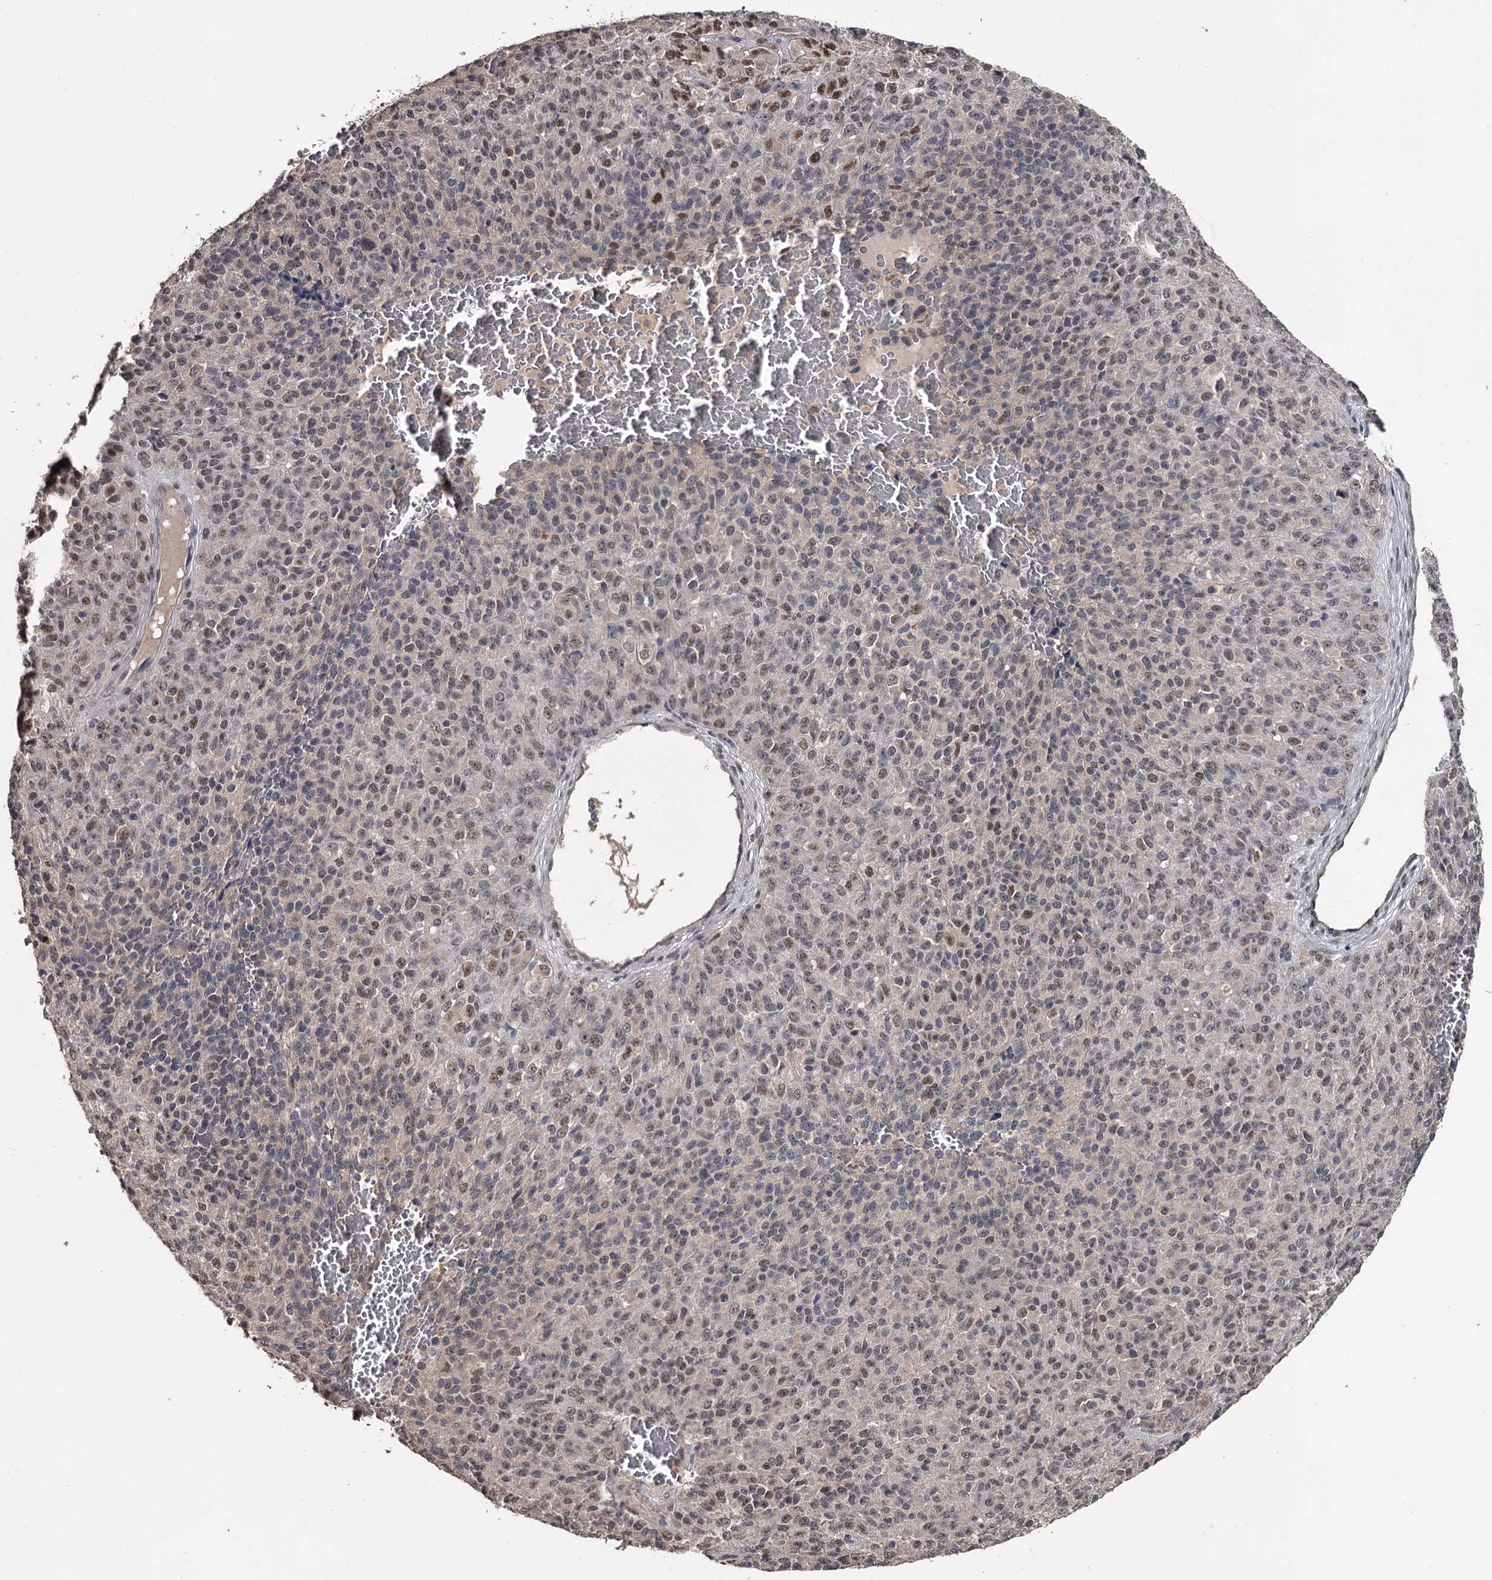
{"staining": {"intensity": "moderate", "quantity": "25%-75%", "location": "nuclear"}, "tissue": "melanoma", "cell_type": "Tumor cells", "image_type": "cancer", "snomed": [{"axis": "morphology", "description": "Malignant melanoma, Metastatic site"}, {"axis": "topography", "description": "Brain"}], "caption": "The histopathology image displays immunohistochemical staining of malignant melanoma (metastatic site). There is moderate nuclear positivity is identified in approximately 25%-75% of tumor cells. Immunohistochemistry stains the protein of interest in brown and the nuclei are stained blue.", "gene": "PRPF40B", "patient": {"sex": "female", "age": 56}}